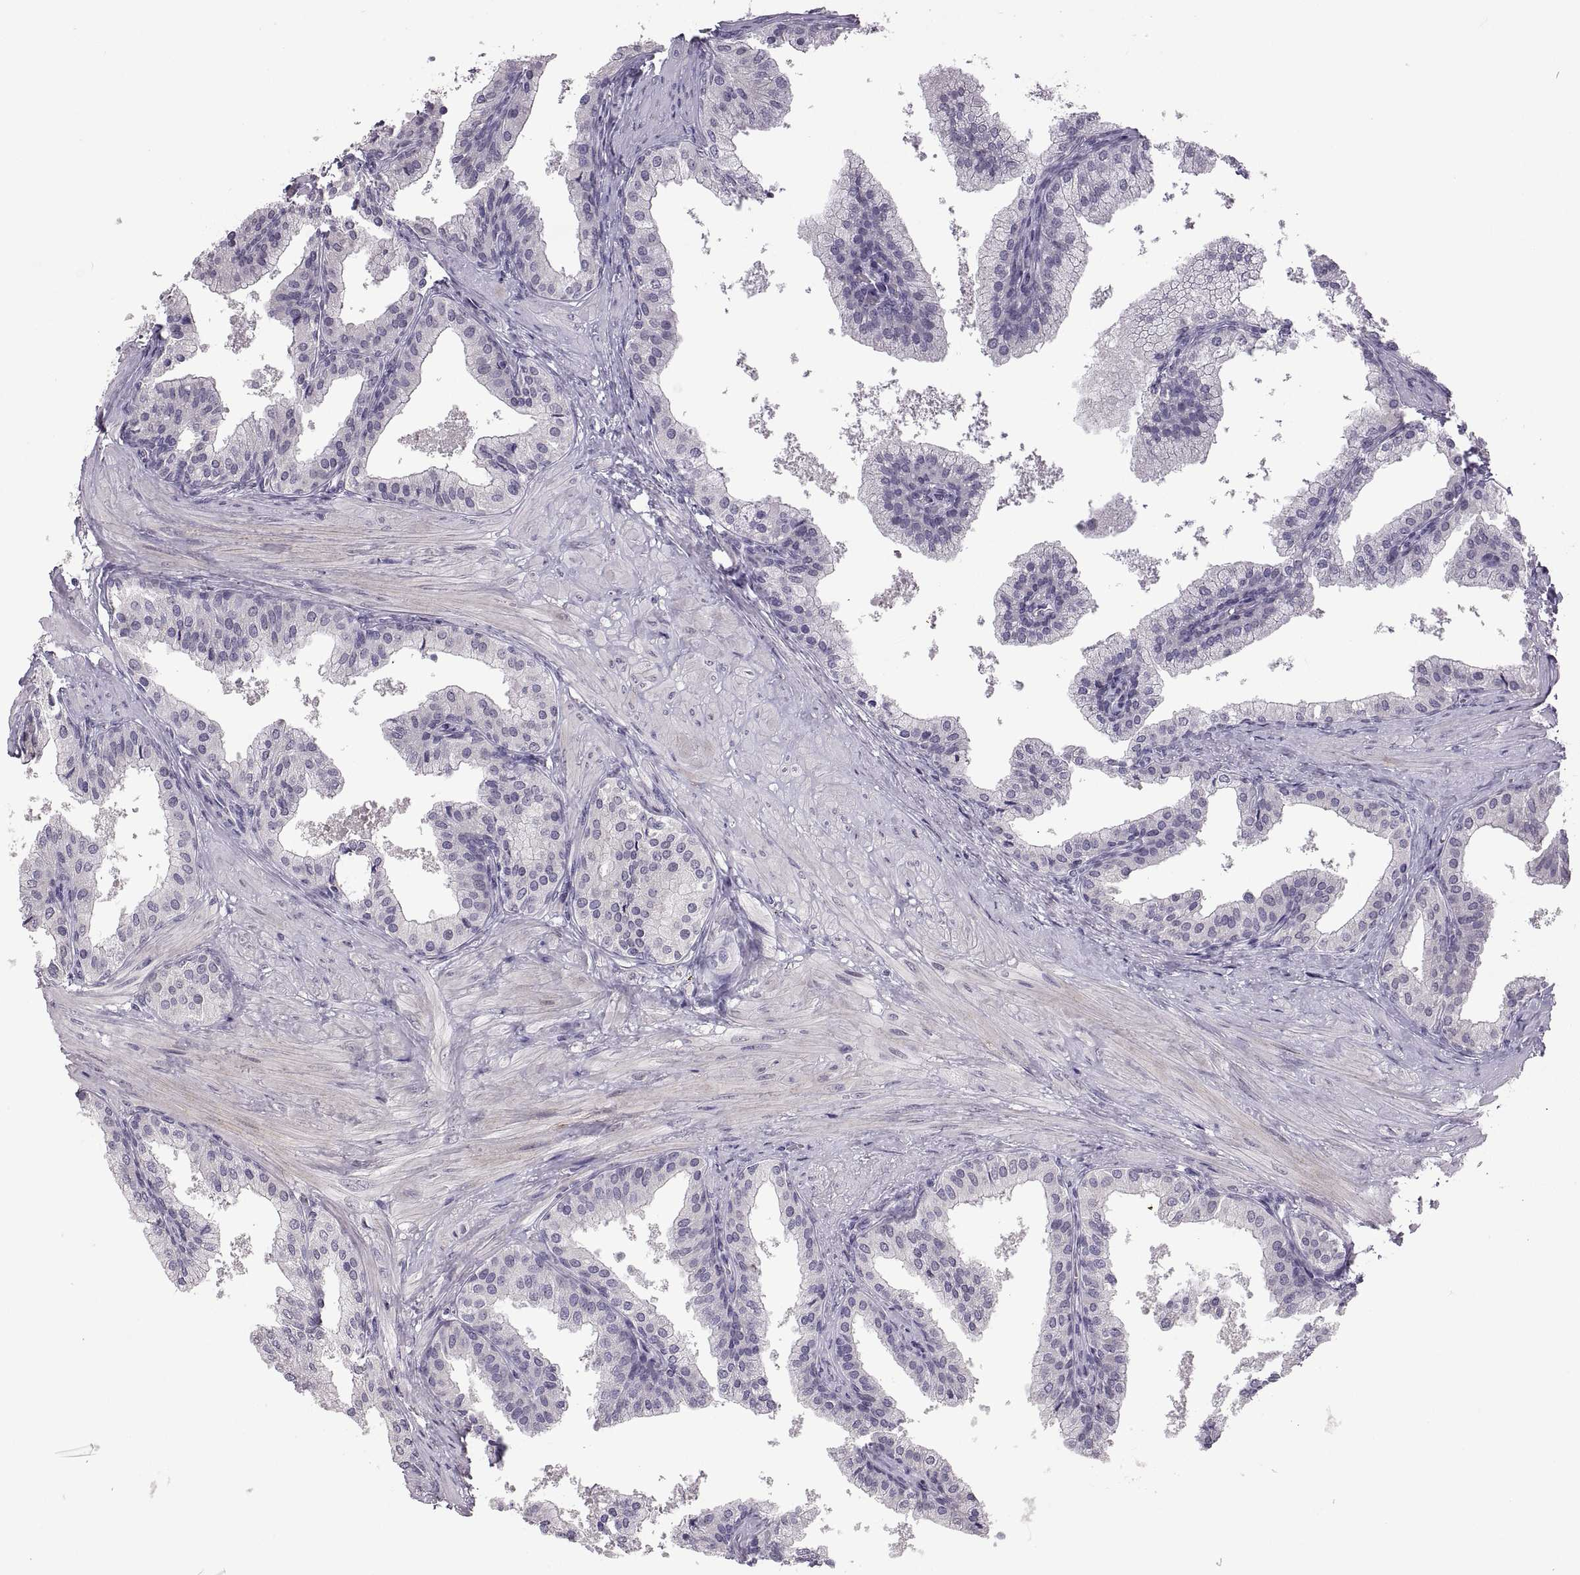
{"staining": {"intensity": "negative", "quantity": "none", "location": "none"}, "tissue": "prostate cancer", "cell_type": "Tumor cells", "image_type": "cancer", "snomed": [{"axis": "morphology", "description": "Adenocarcinoma, Low grade"}, {"axis": "topography", "description": "Prostate"}], "caption": "Tumor cells are negative for protein expression in human prostate cancer (adenocarcinoma (low-grade)).", "gene": "NEK2", "patient": {"sex": "male", "age": 56}}